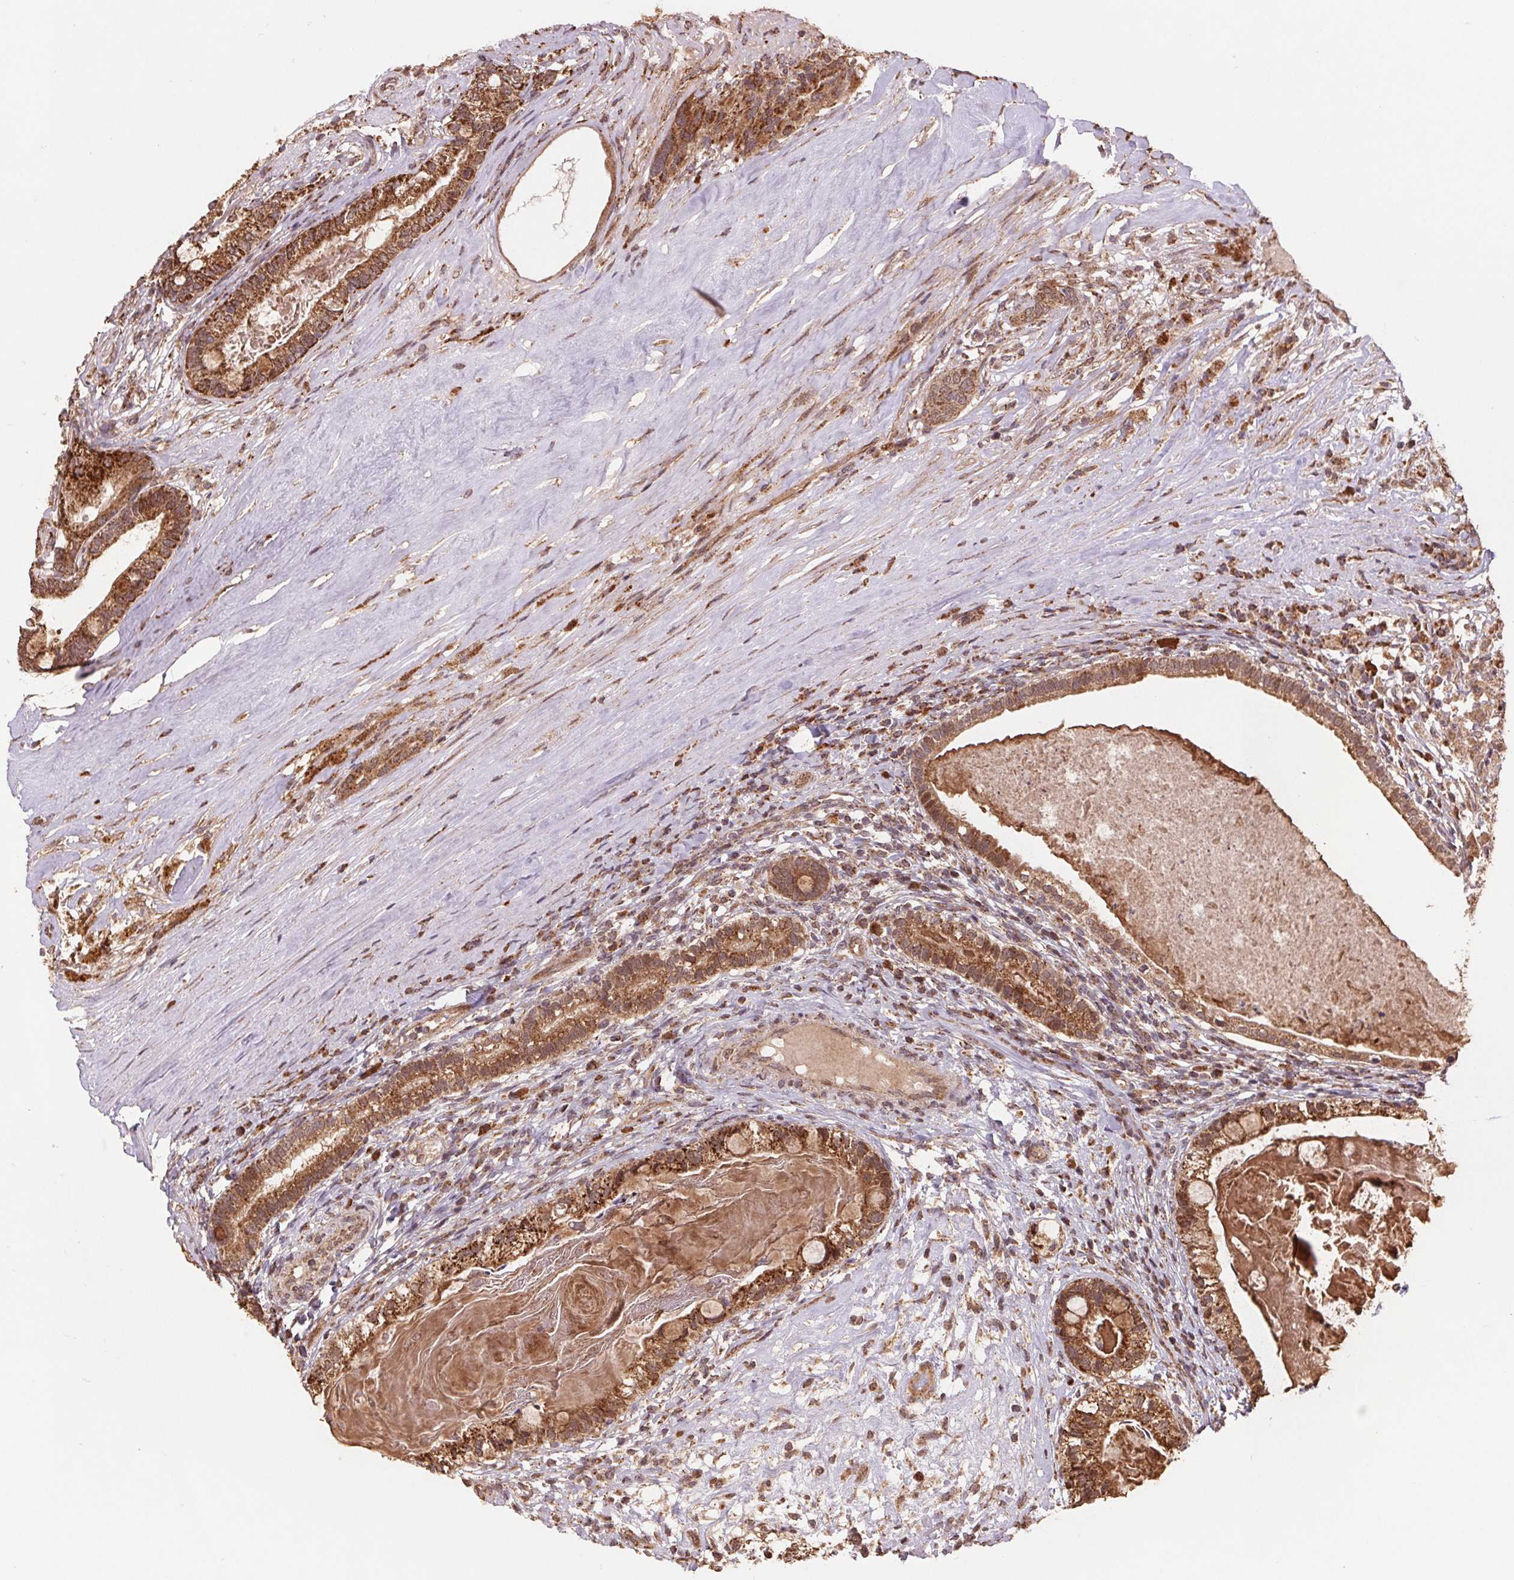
{"staining": {"intensity": "moderate", "quantity": ">75%", "location": "cytoplasmic/membranous"}, "tissue": "testis cancer", "cell_type": "Tumor cells", "image_type": "cancer", "snomed": [{"axis": "morphology", "description": "Seminoma, NOS"}, {"axis": "morphology", "description": "Carcinoma, Embryonal, NOS"}, {"axis": "topography", "description": "Testis"}], "caption": "IHC (DAB) staining of human testis cancer displays moderate cytoplasmic/membranous protein staining in approximately >75% of tumor cells.", "gene": "PDHA1", "patient": {"sex": "male", "age": 41}}